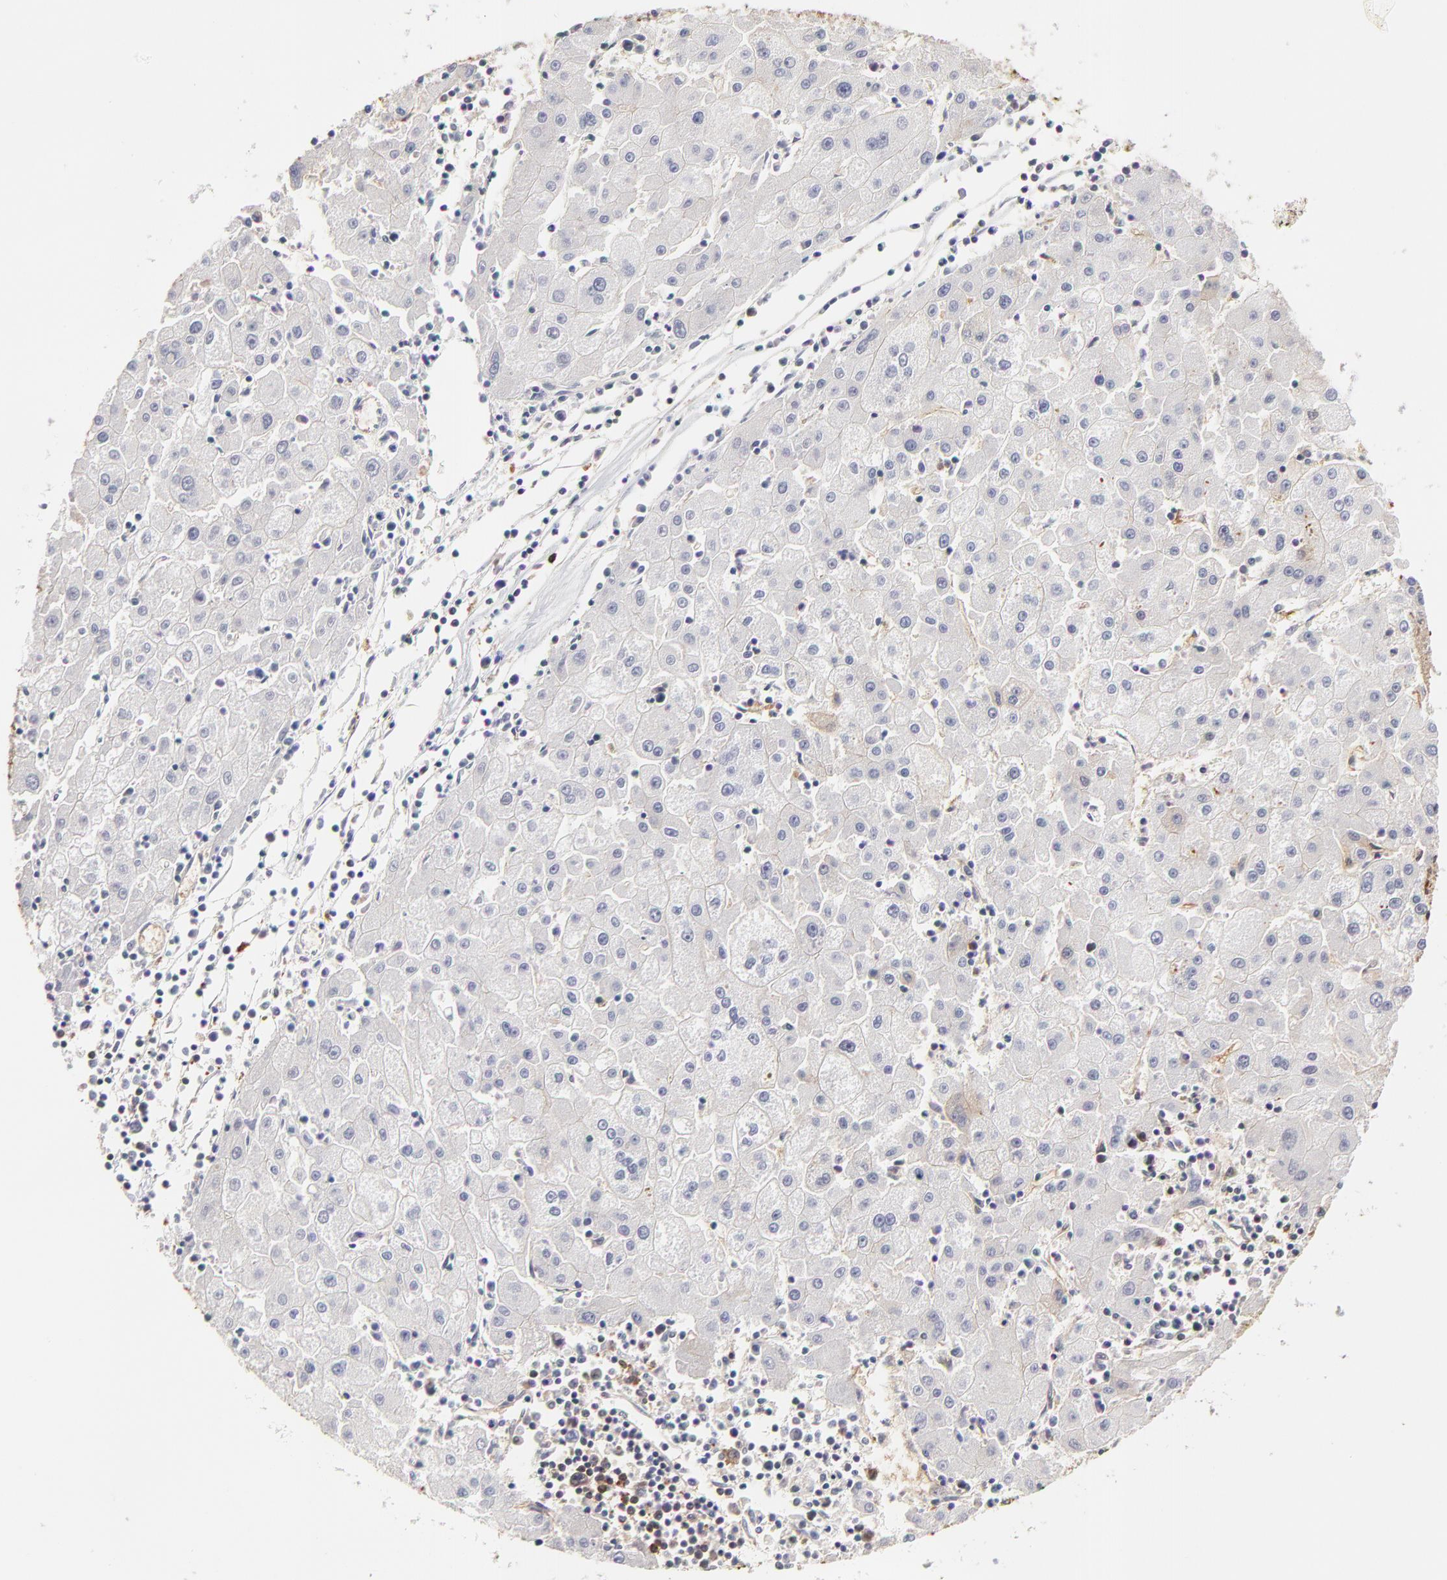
{"staining": {"intensity": "weak", "quantity": "<25%", "location": "cytoplasmic/membranous"}, "tissue": "liver cancer", "cell_type": "Tumor cells", "image_type": "cancer", "snomed": [{"axis": "morphology", "description": "Carcinoma, Hepatocellular, NOS"}, {"axis": "topography", "description": "Liver"}], "caption": "Liver hepatocellular carcinoma stained for a protein using immunohistochemistry (IHC) reveals no expression tumor cells.", "gene": "CD2AP", "patient": {"sex": "male", "age": 72}}